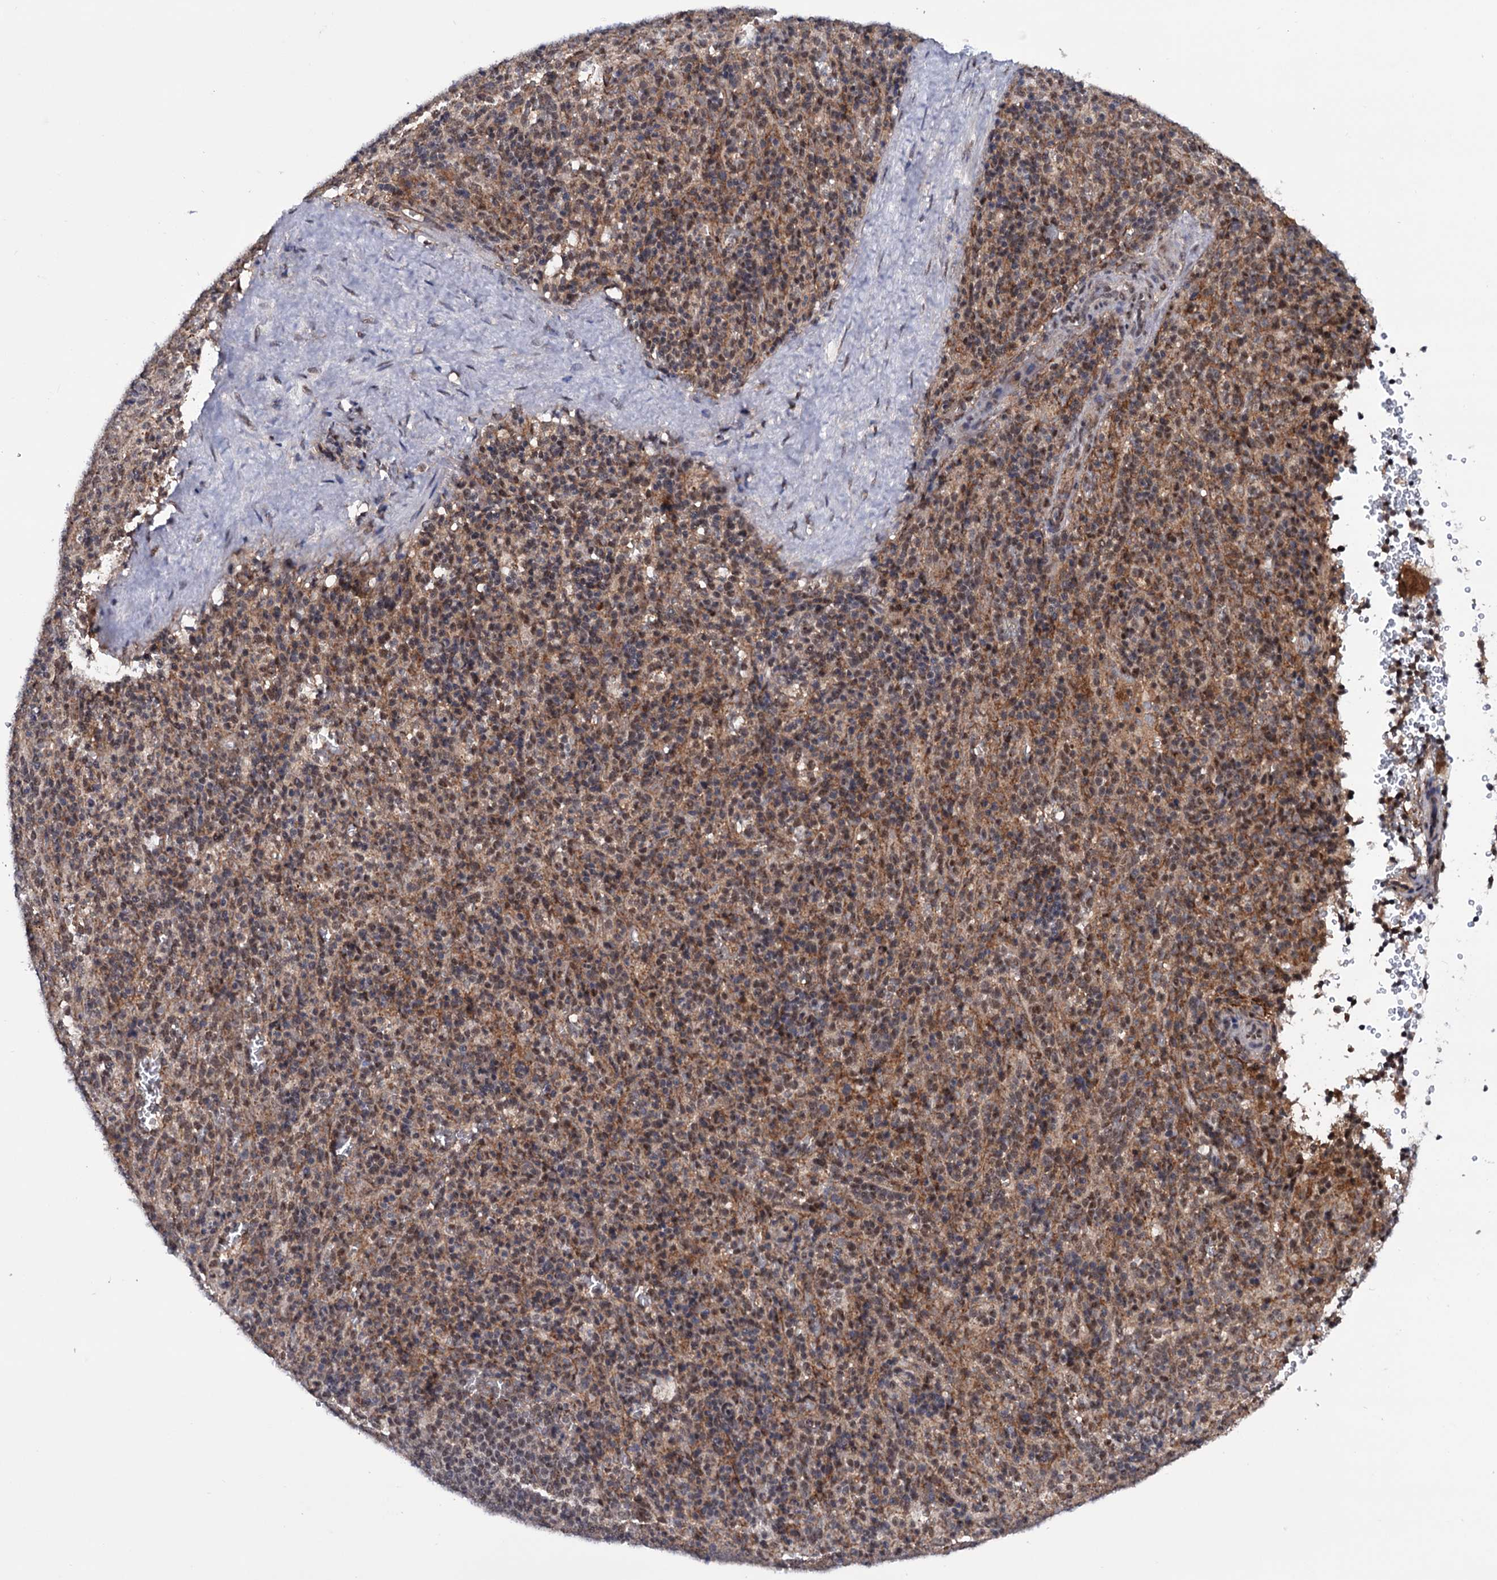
{"staining": {"intensity": "moderate", "quantity": "<25%", "location": "nuclear"}, "tissue": "spleen", "cell_type": "Cells in red pulp", "image_type": "normal", "snomed": [{"axis": "morphology", "description": "Normal tissue, NOS"}, {"axis": "topography", "description": "Spleen"}], "caption": "Spleen stained with DAB IHC displays low levels of moderate nuclear staining in about <25% of cells in red pulp. (DAB (3,3'-diaminobenzidine) IHC with brightfield microscopy, high magnification).", "gene": "TBC1D12", "patient": {"sex": "female", "age": 21}}